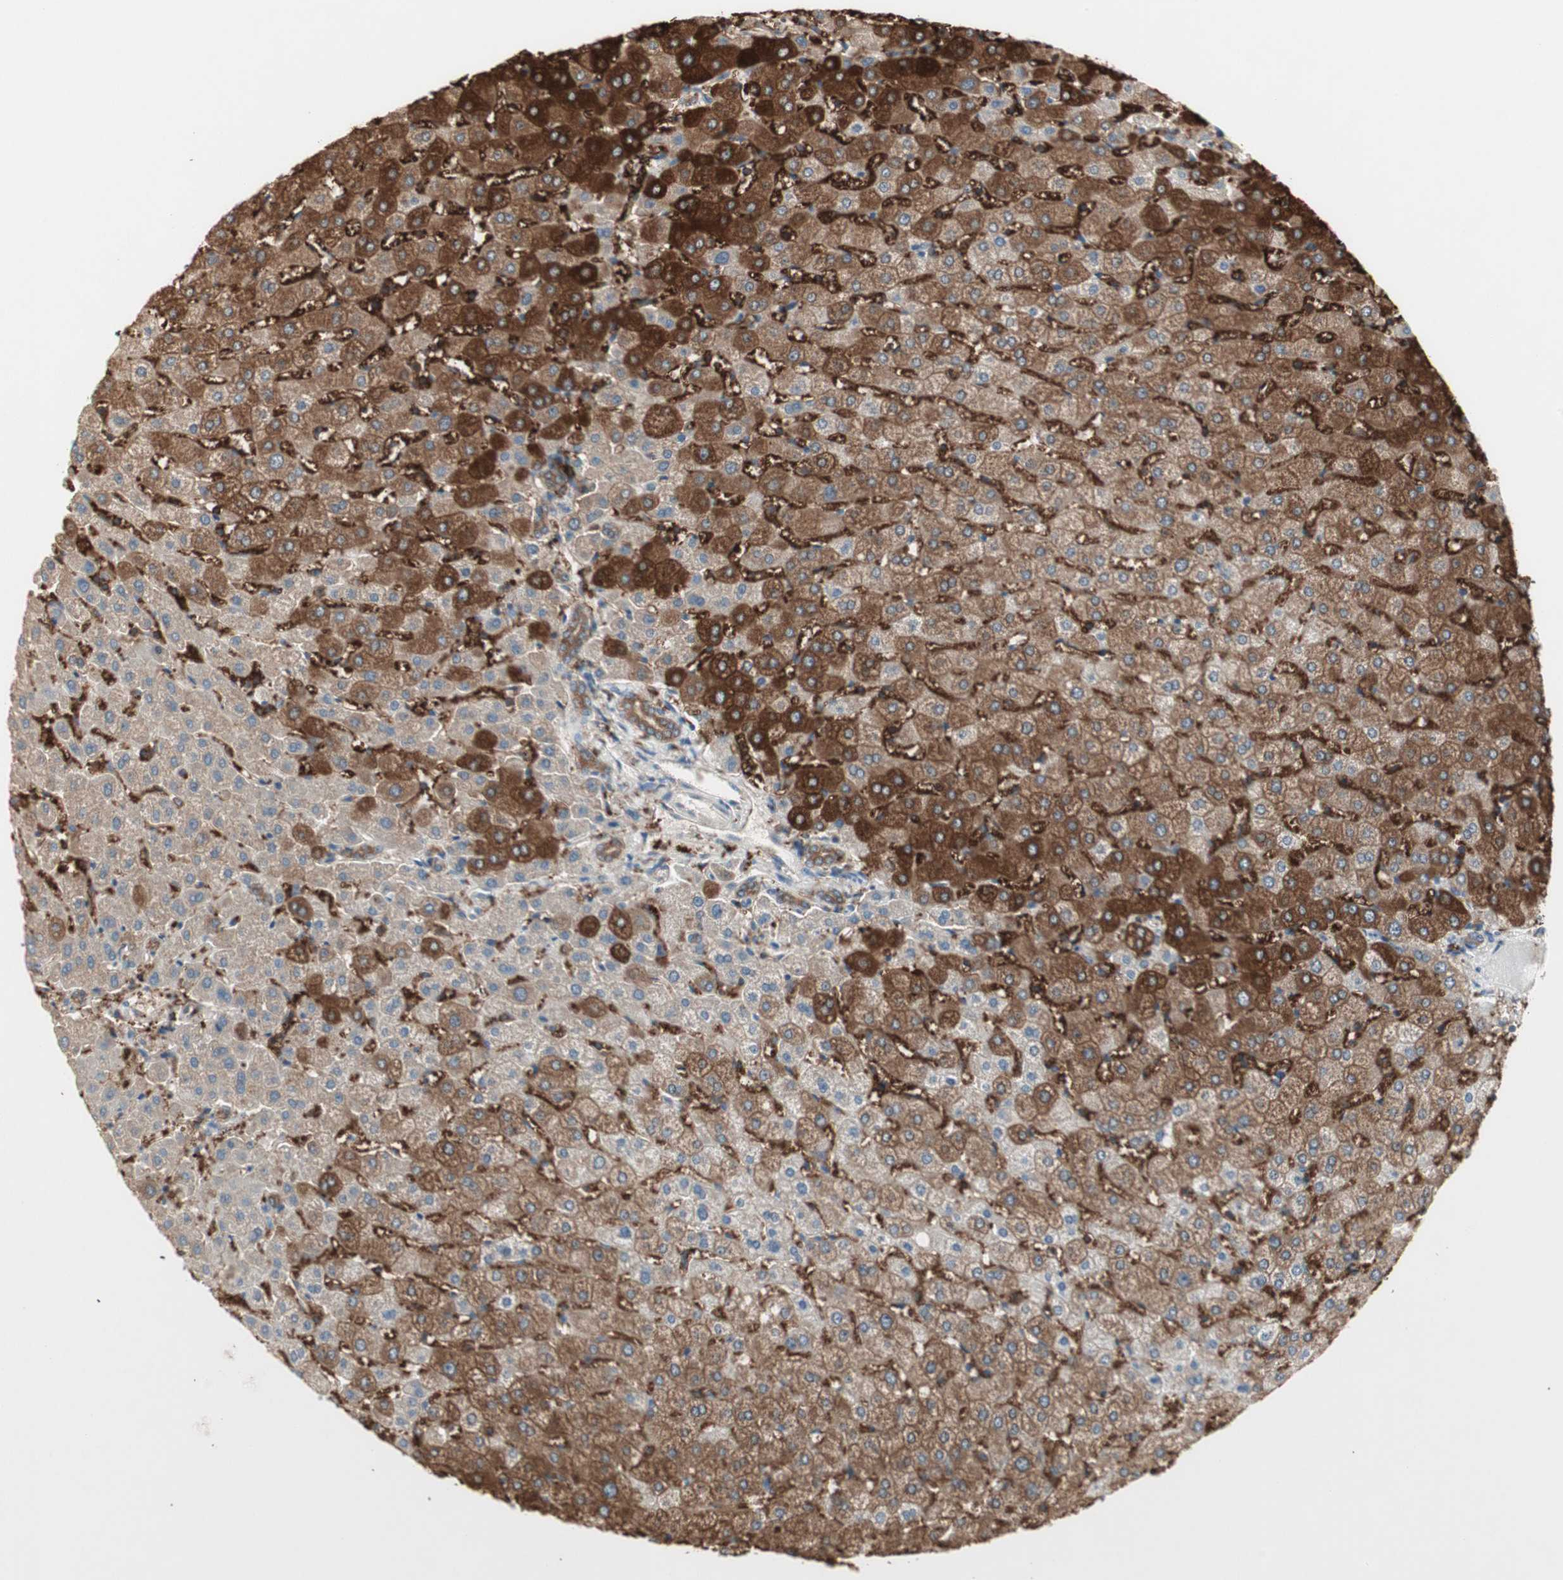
{"staining": {"intensity": "moderate", "quantity": ">75%", "location": "cytoplasmic/membranous"}, "tissue": "liver", "cell_type": "Cholangiocytes", "image_type": "normal", "snomed": [{"axis": "morphology", "description": "Normal tissue, NOS"}, {"axis": "morphology", "description": "Fibrosis, NOS"}, {"axis": "topography", "description": "Liver"}], "caption": "This image reveals IHC staining of benign liver, with medium moderate cytoplasmic/membranous staining in approximately >75% of cholangiocytes.", "gene": "MMP3", "patient": {"sex": "female", "age": 29}}